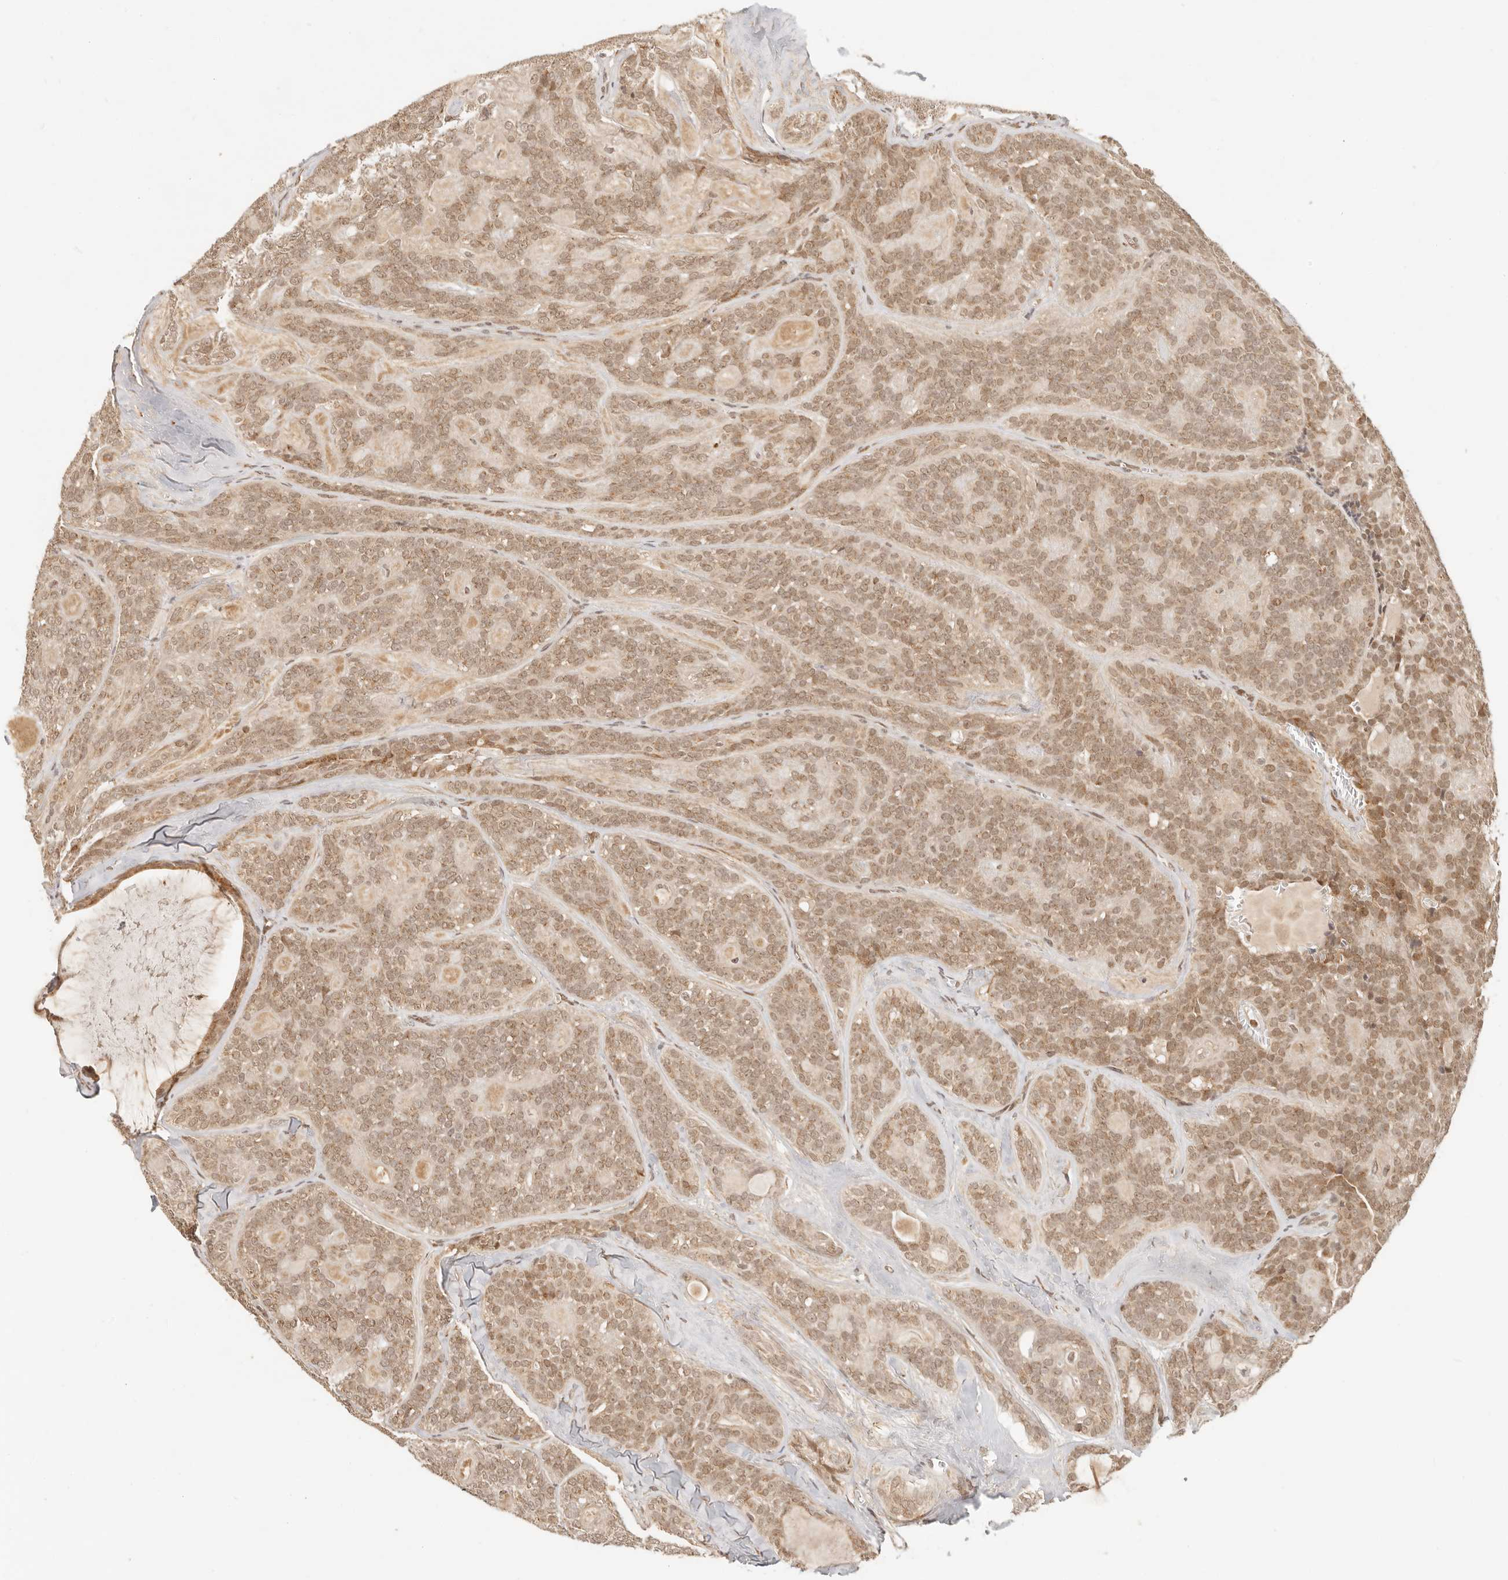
{"staining": {"intensity": "moderate", "quantity": ">75%", "location": "cytoplasmic/membranous,nuclear"}, "tissue": "head and neck cancer", "cell_type": "Tumor cells", "image_type": "cancer", "snomed": [{"axis": "morphology", "description": "Adenocarcinoma, NOS"}, {"axis": "topography", "description": "Head-Neck"}], "caption": "A medium amount of moderate cytoplasmic/membranous and nuclear positivity is present in approximately >75% of tumor cells in head and neck cancer tissue. (DAB (3,3'-diaminobenzidine) IHC, brown staining for protein, blue staining for nuclei).", "gene": "INTS11", "patient": {"sex": "male", "age": 66}}